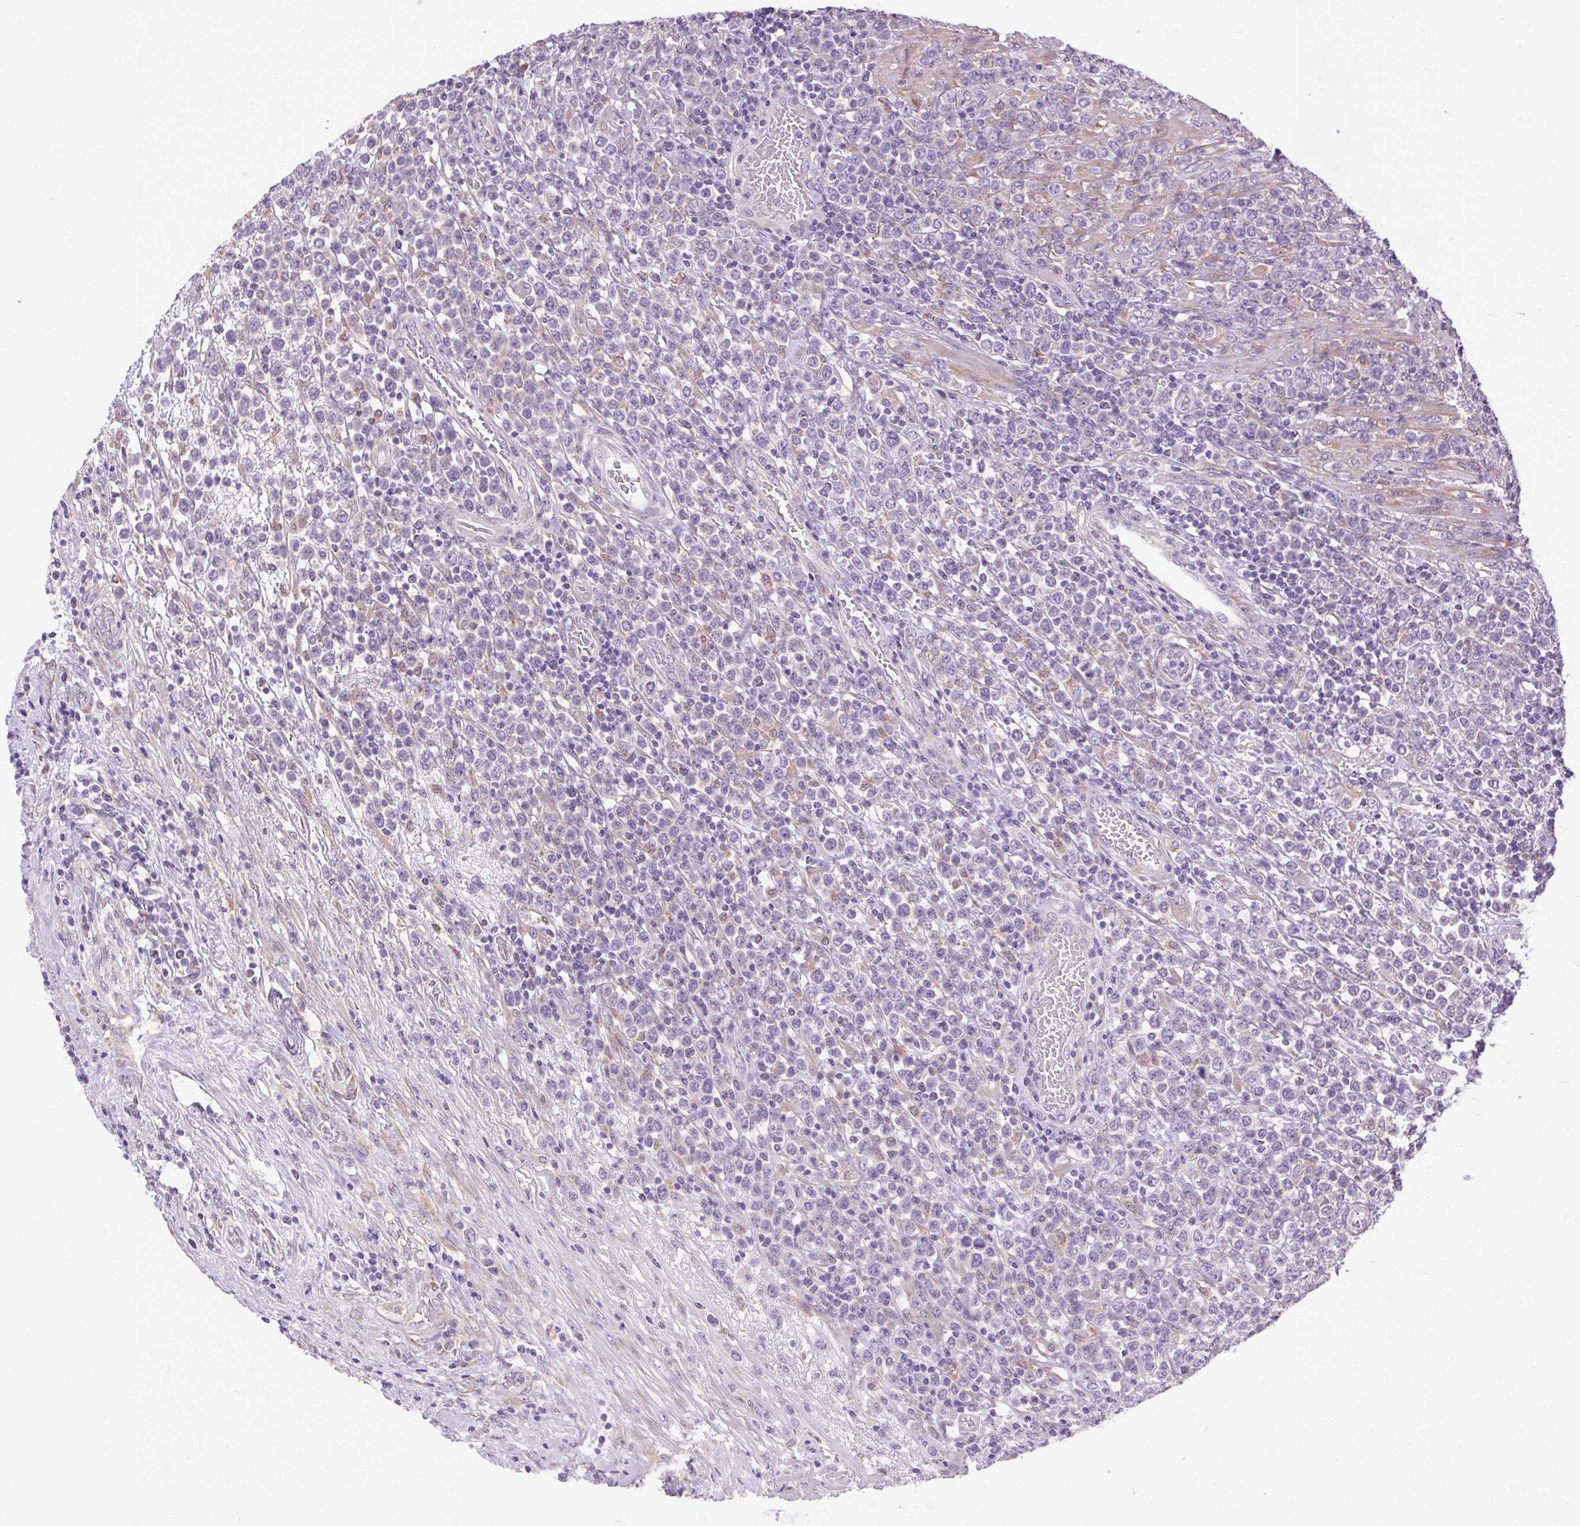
{"staining": {"intensity": "negative", "quantity": "none", "location": "none"}, "tissue": "lymphoma", "cell_type": "Tumor cells", "image_type": "cancer", "snomed": [{"axis": "morphology", "description": "Malignant lymphoma, non-Hodgkin's type, High grade"}, {"axis": "topography", "description": "Soft tissue"}], "caption": "Lymphoma was stained to show a protein in brown. There is no significant expression in tumor cells.", "gene": "SOWAHC", "patient": {"sex": "female", "age": 56}}